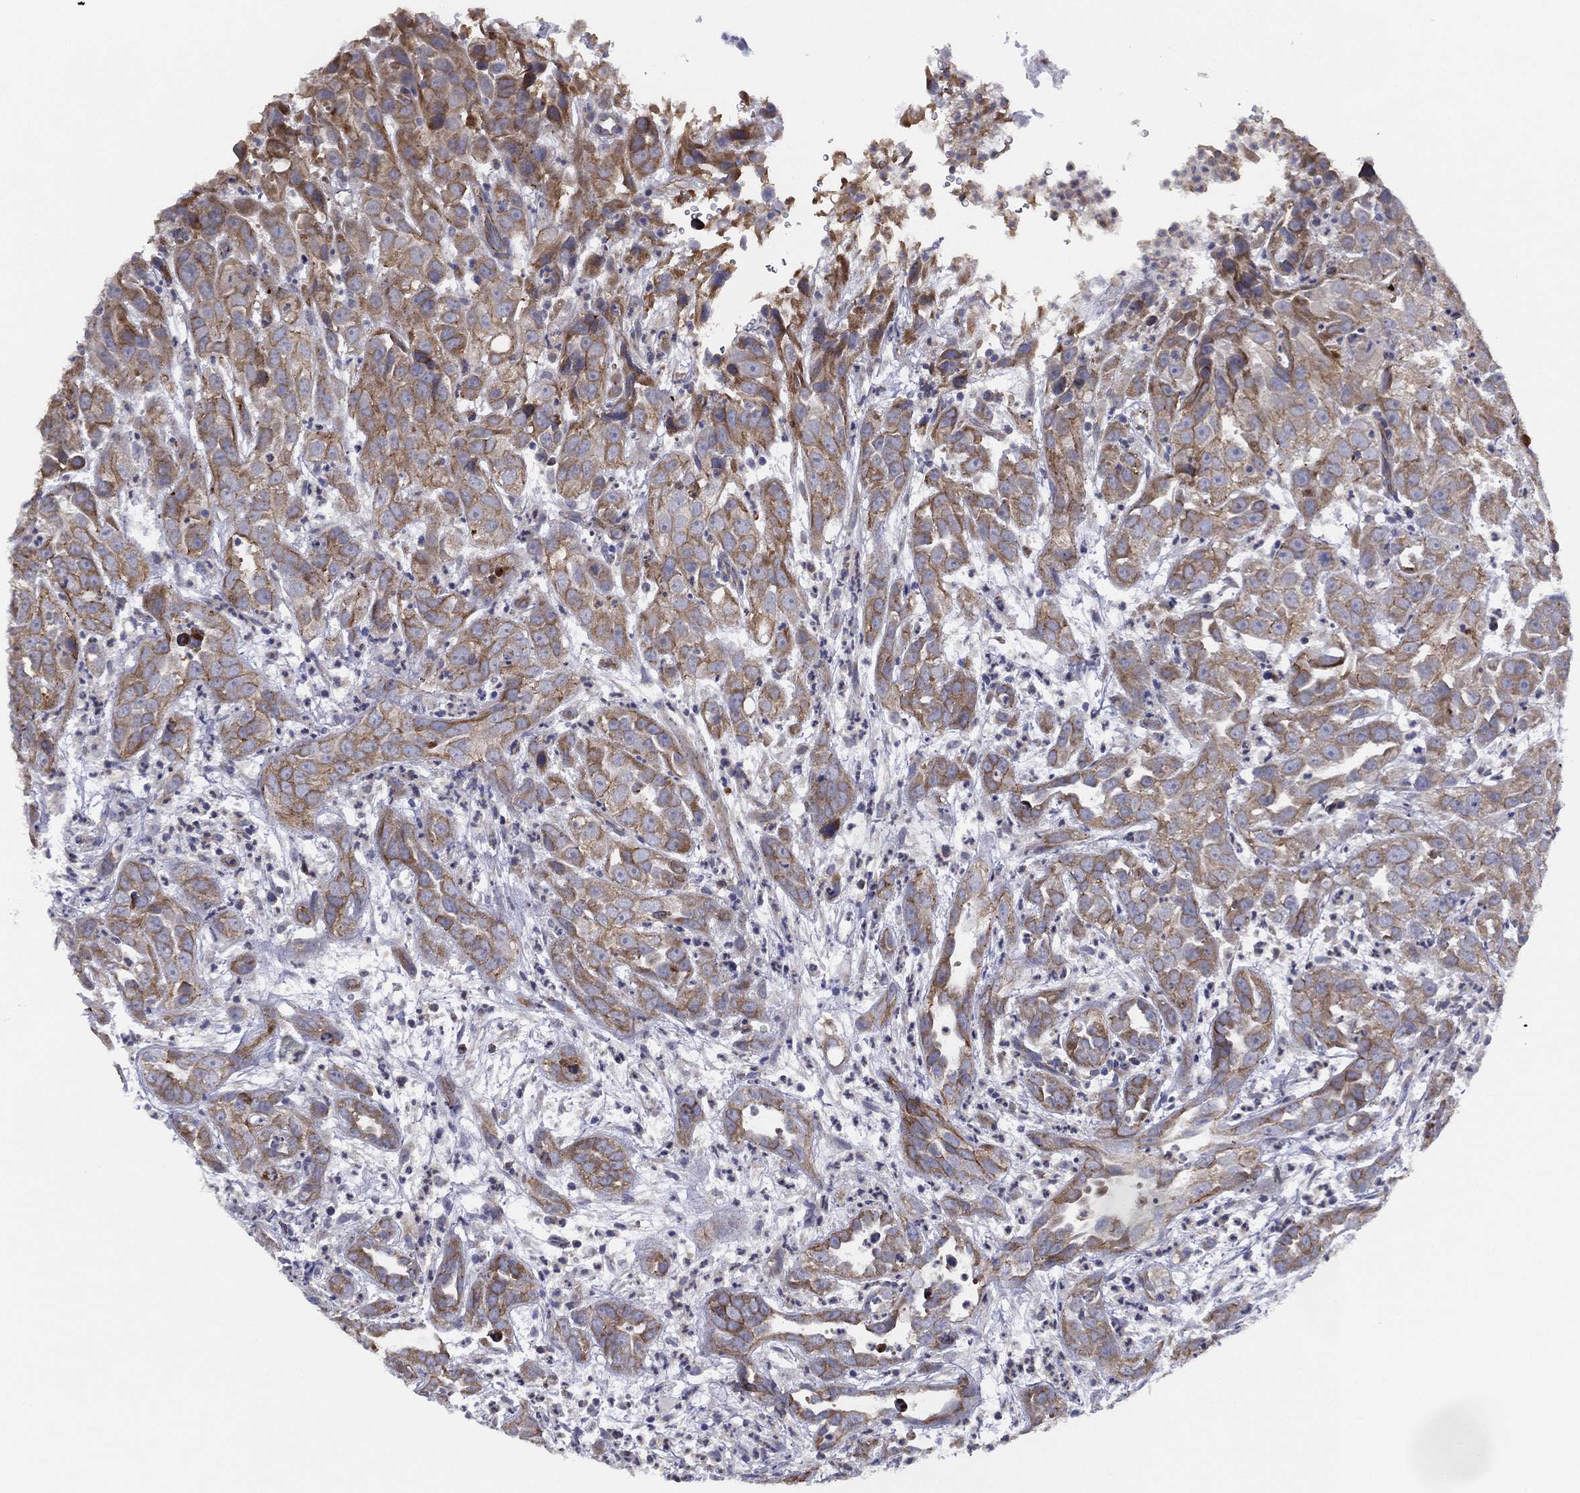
{"staining": {"intensity": "moderate", "quantity": ">75%", "location": "cytoplasmic/membranous"}, "tissue": "urothelial cancer", "cell_type": "Tumor cells", "image_type": "cancer", "snomed": [{"axis": "morphology", "description": "Urothelial carcinoma, High grade"}, {"axis": "topography", "description": "Urinary bladder"}], "caption": "High-grade urothelial carcinoma stained for a protein shows moderate cytoplasmic/membranous positivity in tumor cells.", "gene": "ZNF223", "patient": {"sex": "female", "age": 41}}